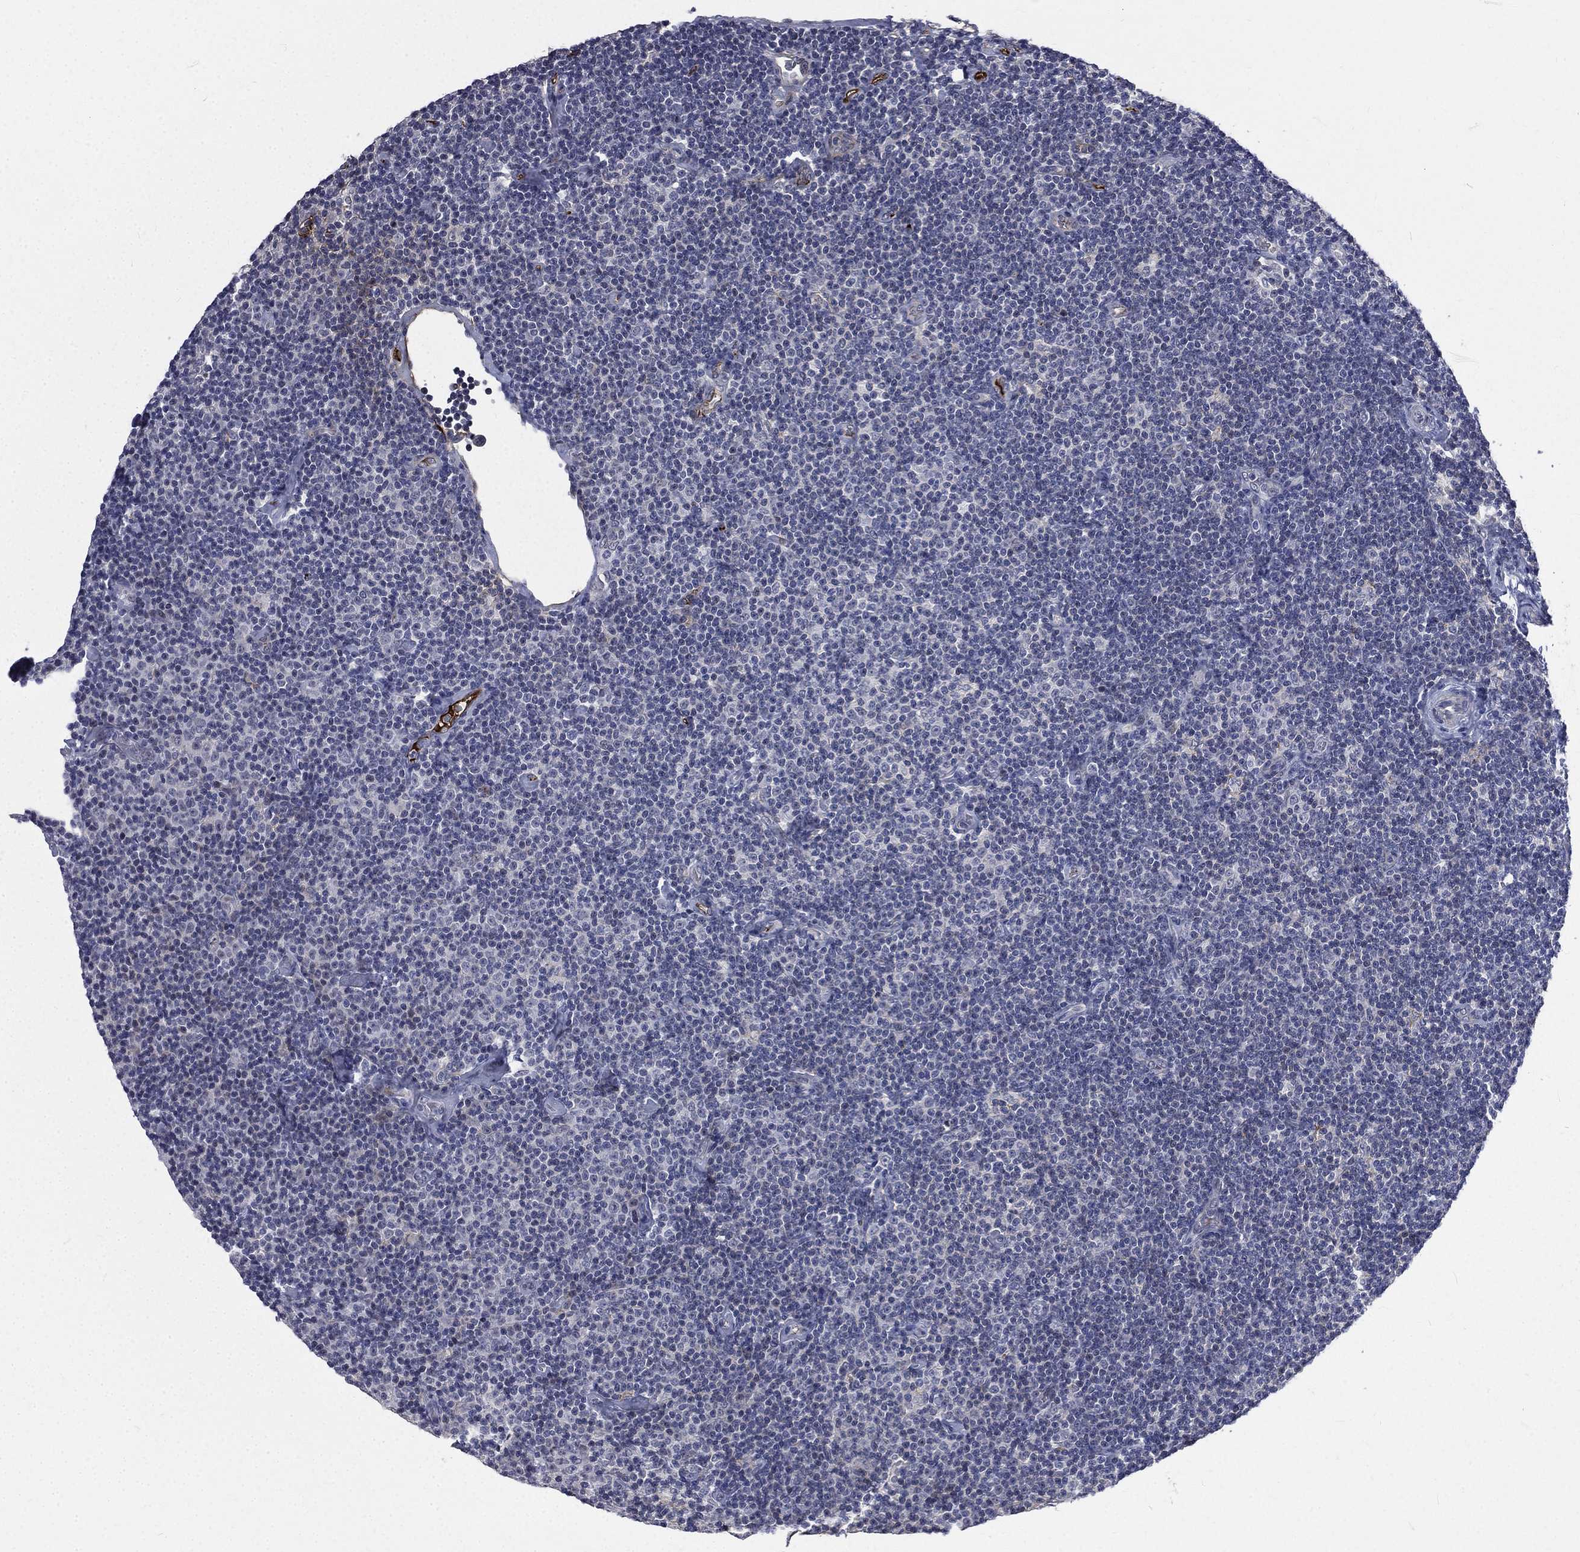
{"staining": {"intensity": "negative", "quantity": "none", "location": "none"}, "tissue": "lymphoma", "cell_type": "Tumor cells", "image_type": "cancer", "snomed": [{"axis": "morphology", "description": "Malignant lymphoma, non-Hodgkin's type, Low grade"}, {"axis": "topography", "description": "Lymph node"}], "caption": "Tumor cells are negative for brown protein staining in lymphoma.", "gene": "FGG", "patient": {"sex": "male", "age": 81}}